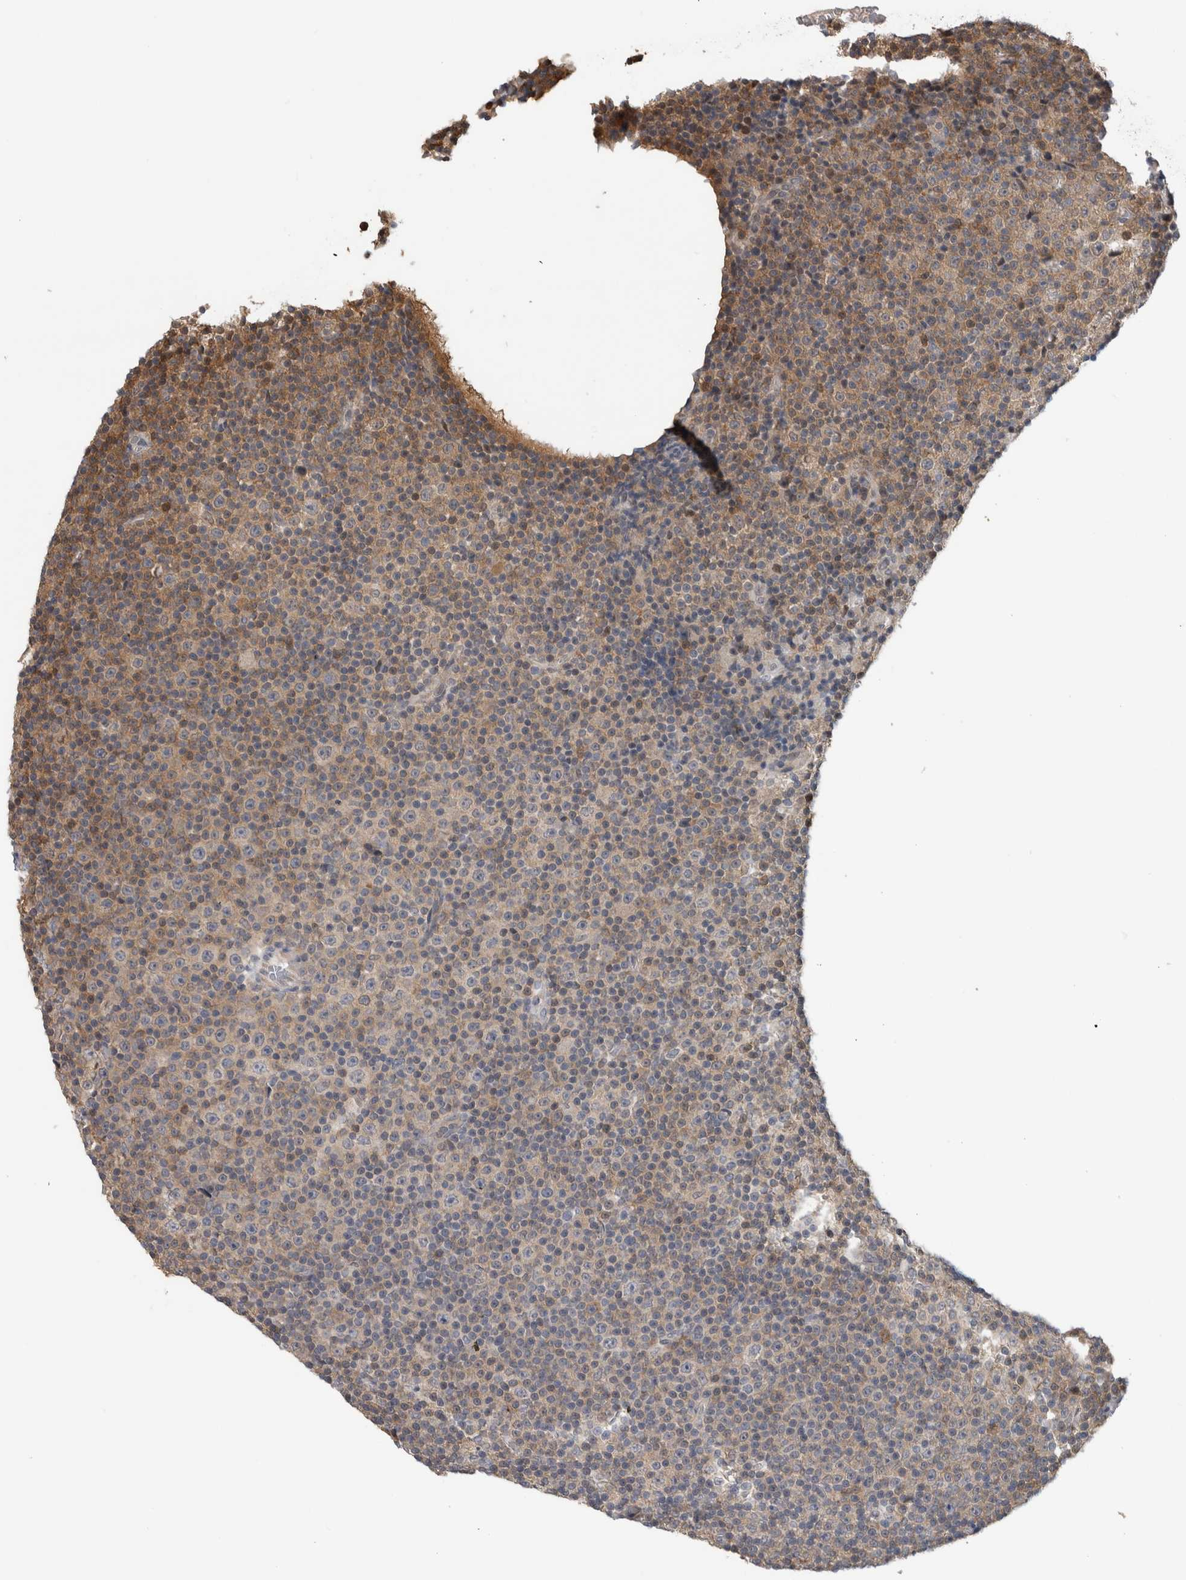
{"staining": {"intensity": "weak", "quantity": "25%-75%", "location": "cytoplasmic/membranous"}, "tissue": "lymphoma", "cell_type": "Tumor cells", "image_type": "cancer", "snomed": [{"axis": "morphology", "description": "Malignant lymphoma, non-Hodgkin's type, Low grade"}, {"axis": "topography", "description": "Lymph node"}], "caption": "Immunohistochemistry of malignant lymphoma, non-Hodgkin's type (low-grade) reveals low levels of weak cytoplasmic/membranous expression in approximately 25%-75% of tumor cells.", "gene": "USH1G", "patient": {"sex": "female", "age": 67}}